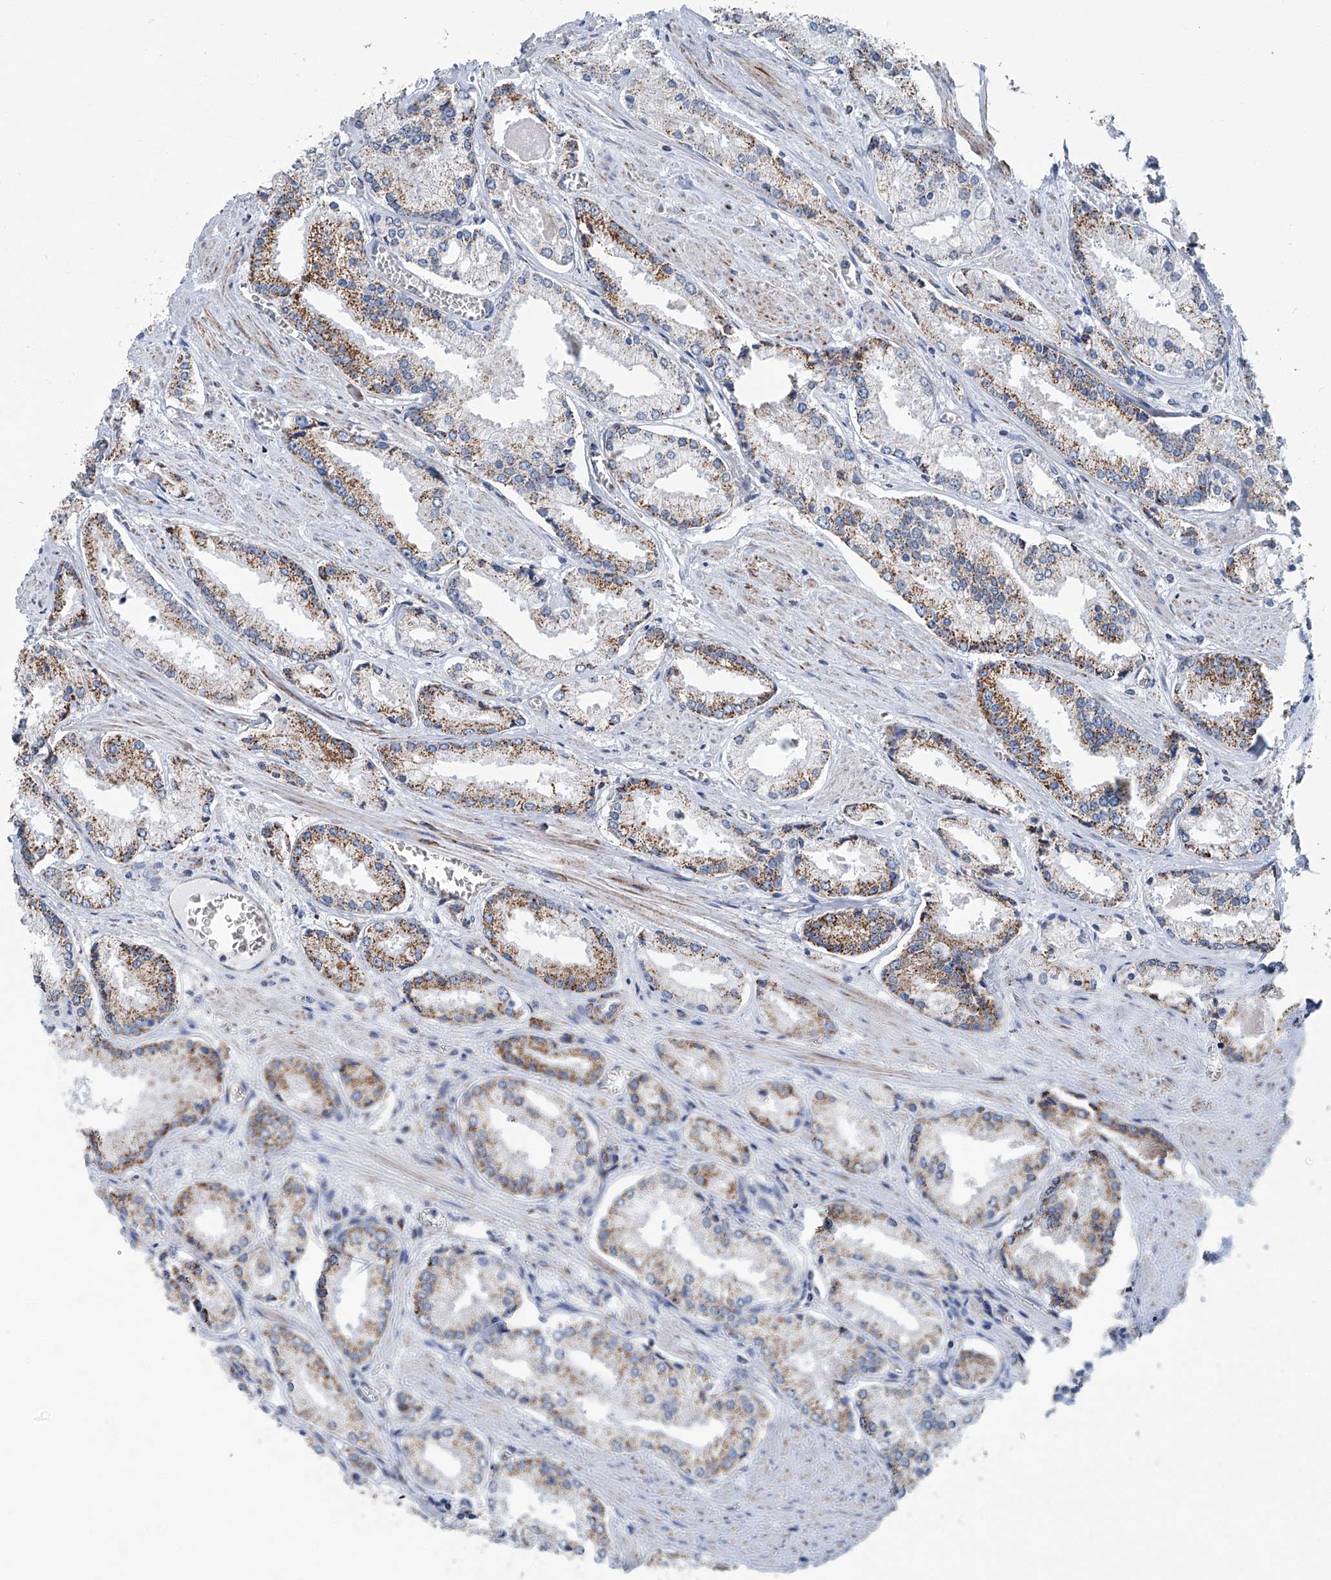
{"staining": {"intensity": "moderate", "quantity": ">75%", "location": "cytoplasmic/membranous"}, "tissue": "prostate cancer", "cell_type": "Tumor cells", "image_type": "cancer", "snomed": [{"axis": "morphology", "description": "Adenocarcinoma, Low grade"}, {"axis": "topography", "description": "Prostate"}], "caption": "Protein staining of prostate cancer (adenocarcinoma (low-grade)) tissue demonstrates moderate cytoplasmic/membranous positivity in approximately >75% of tumor cells.", "gene": "MT-ND1", "patient": {"sex": "male", "age": 54}}